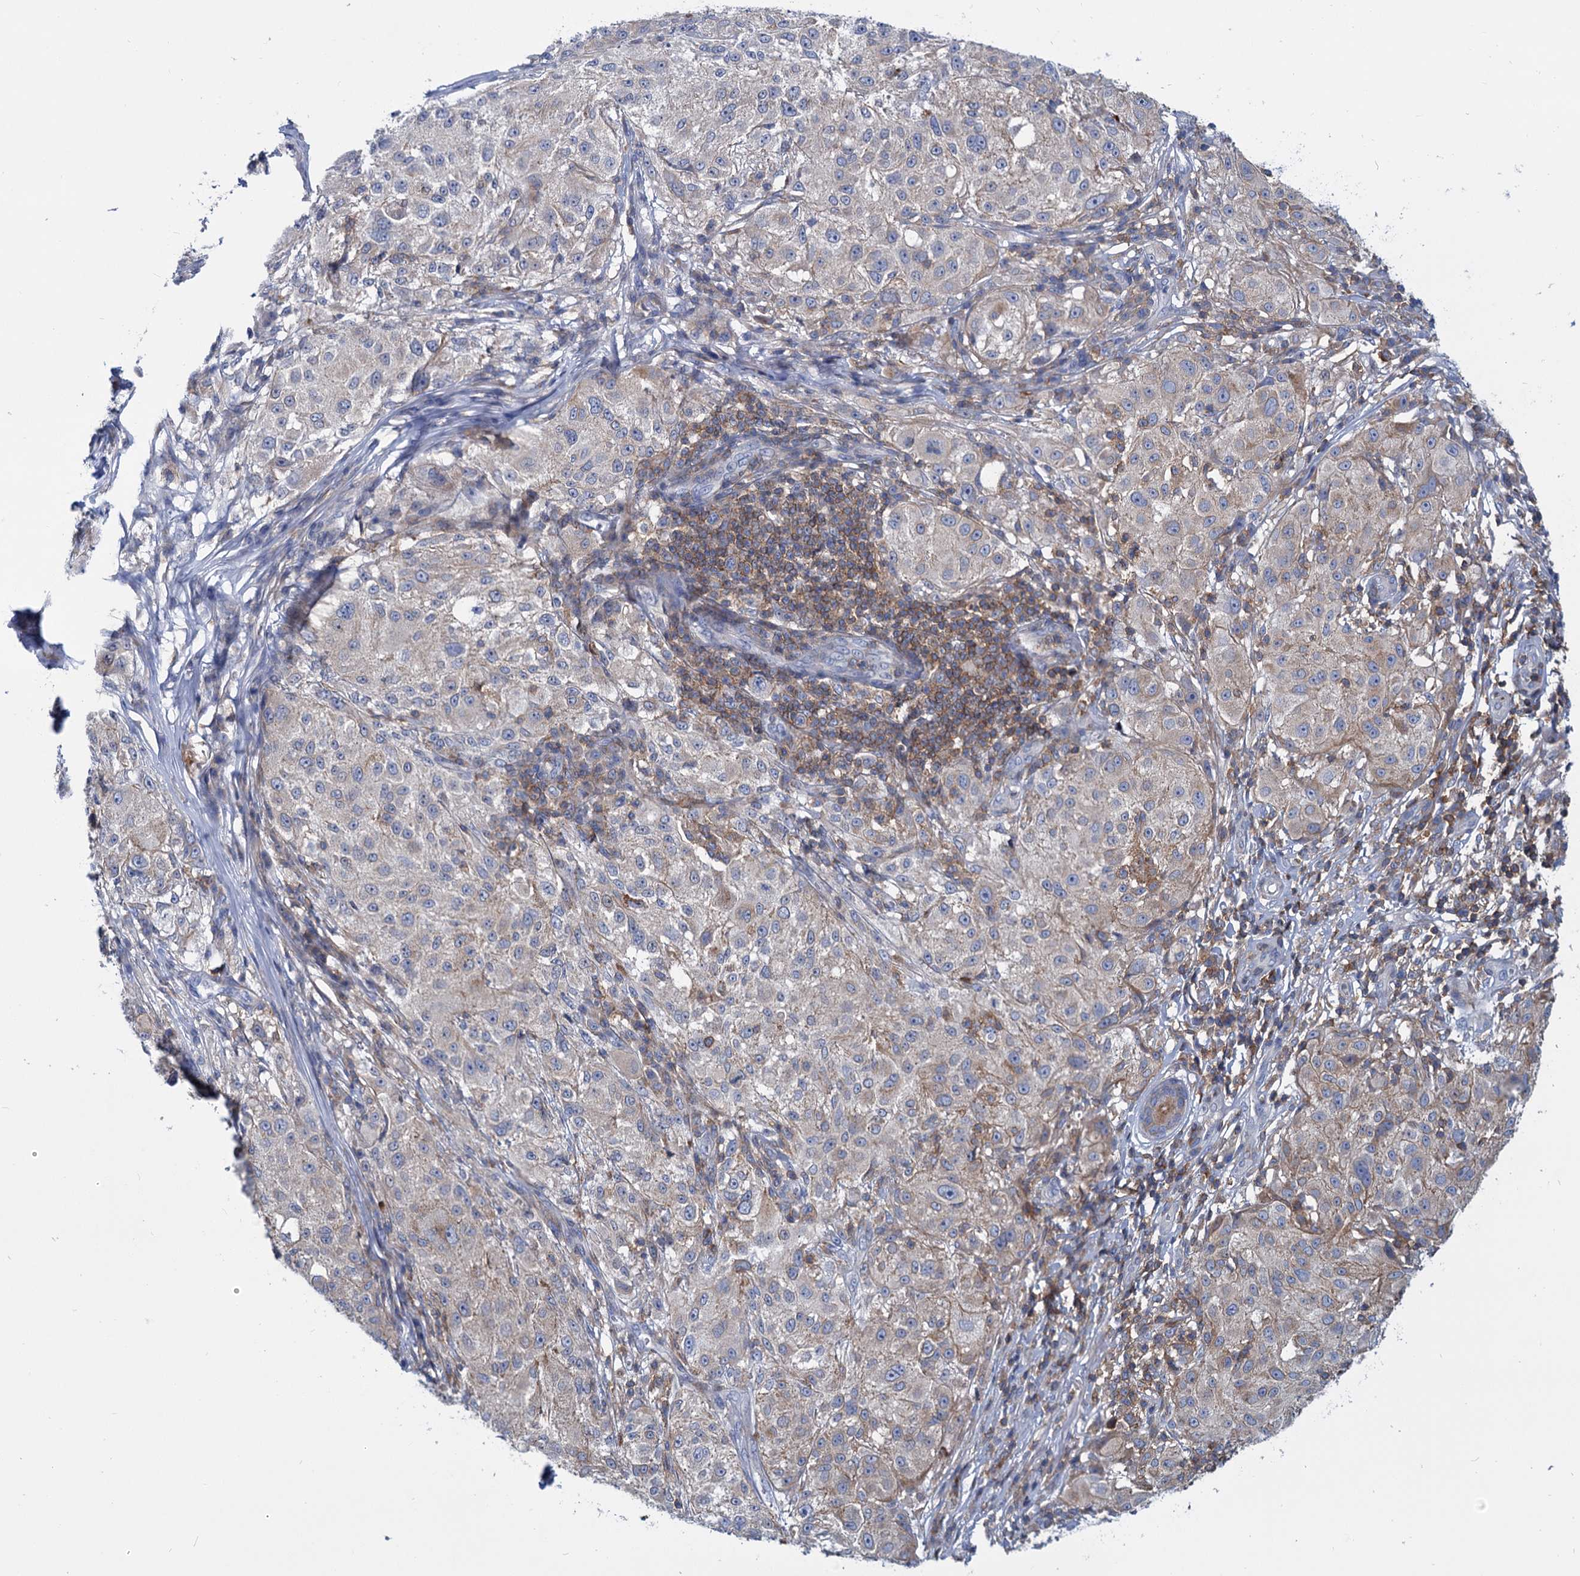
{"staining": {"intensity": "weak", "quantity": "<25%", "location": "cytoplasmic/membranous"}, "tissue": "melanoma", "cell_type": "Tumor cells", "image_type": "cancer", "snomed": [{"axis": "morphology", "description": "Necrosis, NOS"}, {"axis": "morphology", "description": "Malignant melanoma, NOS"}, {"axis": "topography", "description": "Skin"}], "caption": "Tumor cells show no significant staining in malignant melanoma.", "gene": "LRCH4", "patient": {"sex": "female", "age": 87}}